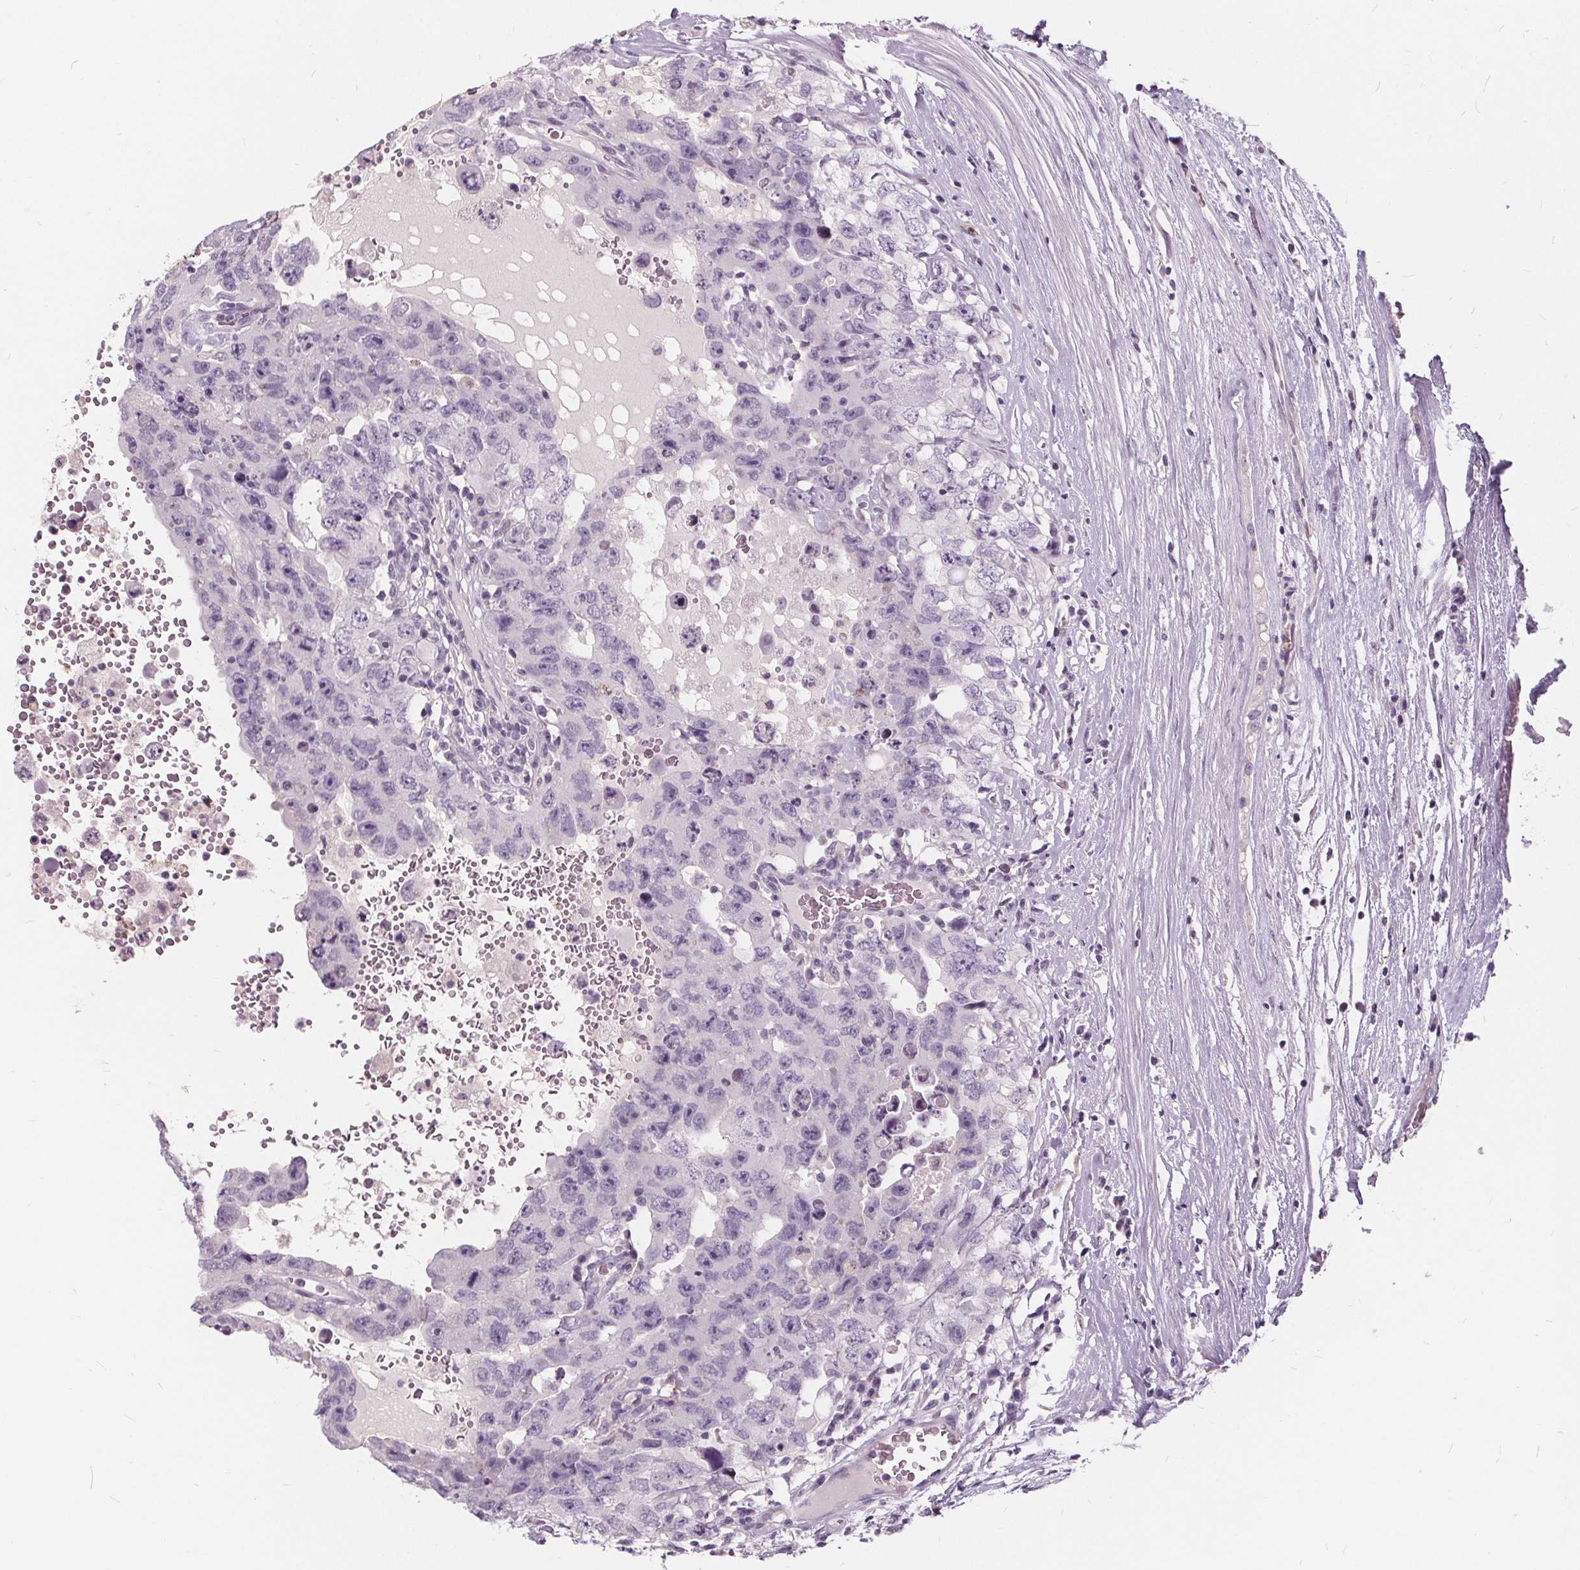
{"staining": {"intensity": "negative", "quantity": "none", "location": "none"}, "tissue": "testis cancer", "cell_type": "Tumor cells", "image_type": "cancer", "snomed": [{"axis": "morphology", "description": "Carcinoma, Embryonal, NOS"}, {"axis": "topography", "description": "Testis"}], "caption": "Immunohistochemistry (IHC) micrograph of neoplastic tissue: testis embryonal carcinoma stained with DAB demonstrates no significant protein staining in tumor cells.", "gene": "HAAO", "patient": {"sex": "male", "age": 26}}